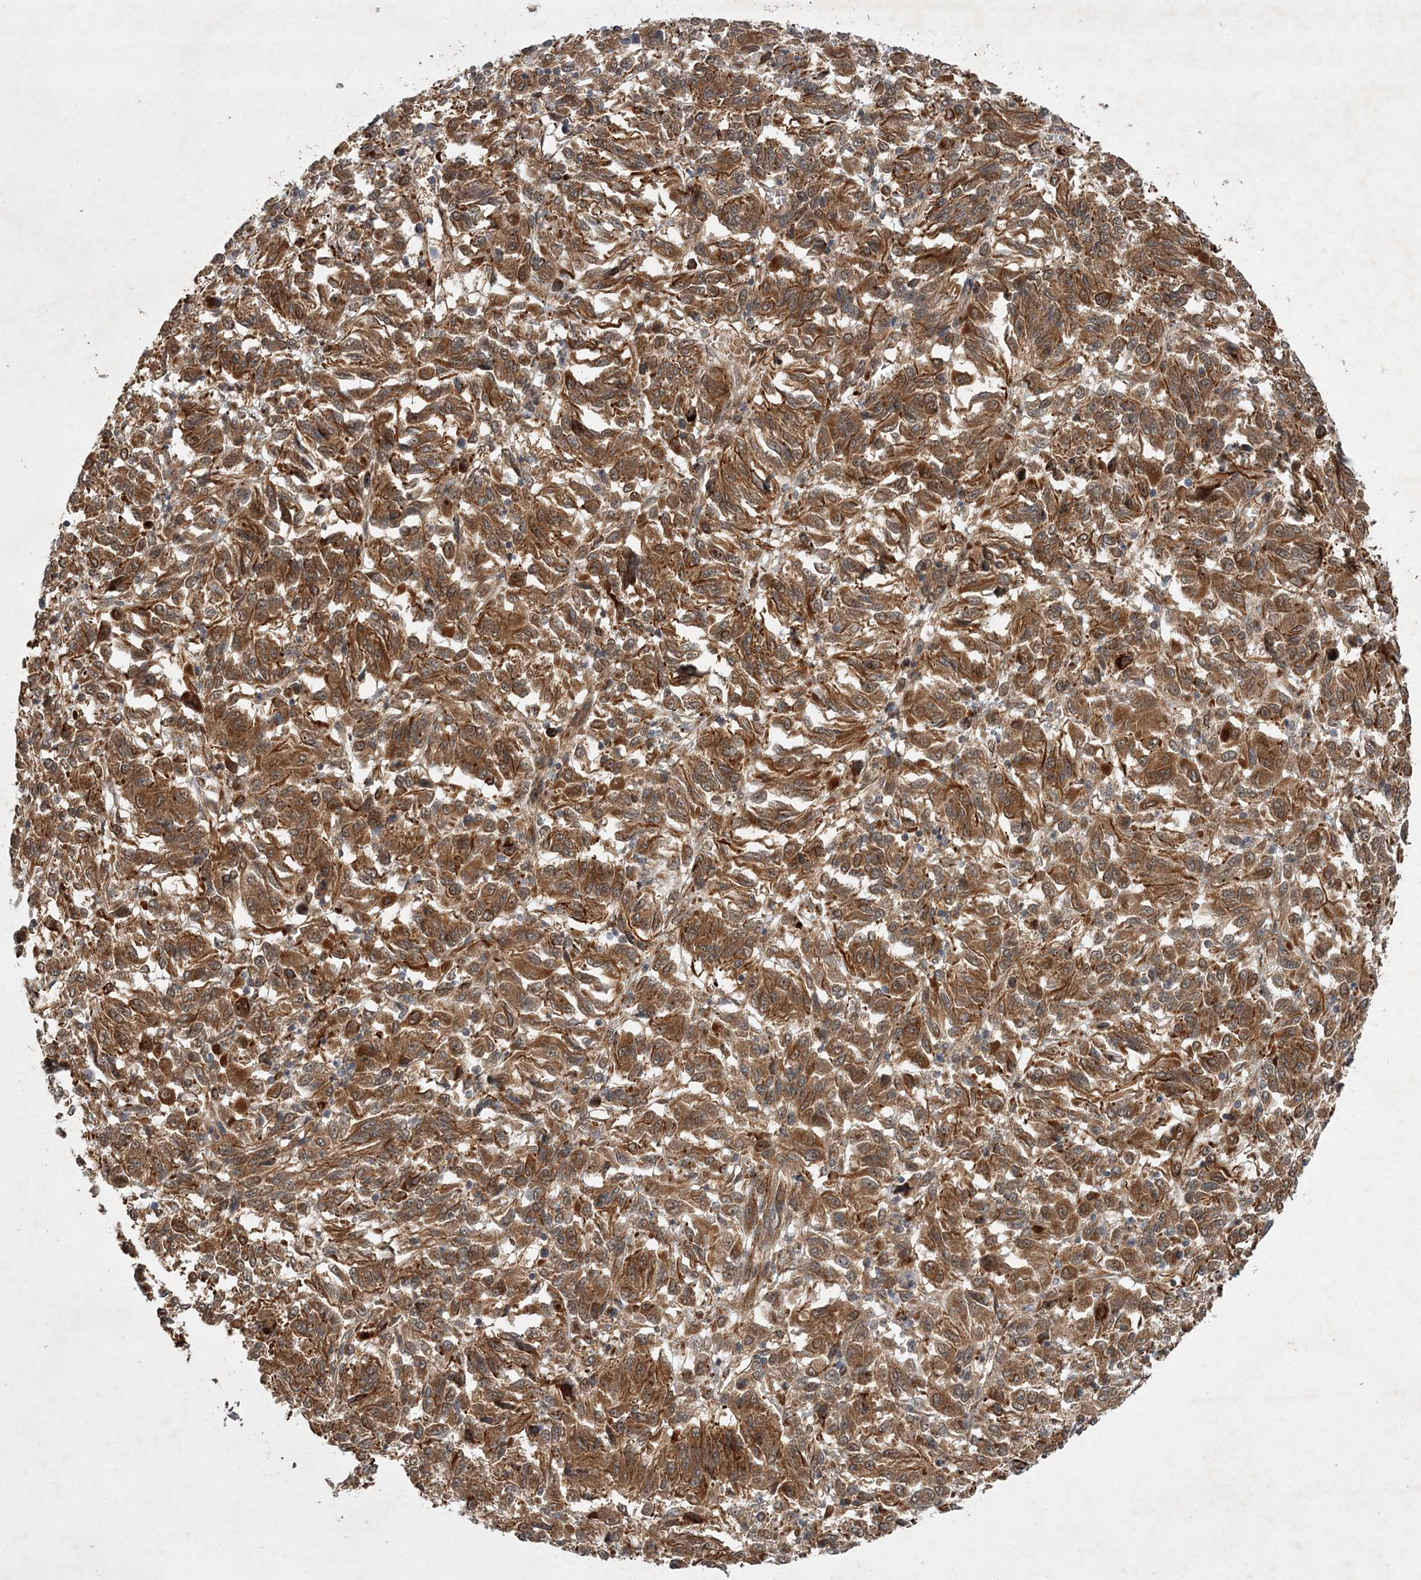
{"staining": {"intensity": "moderate", "quantity": ">75%", "location": "cytoplasmic/membranous"}, "tissue": "melanoma", "cell_type": "Tumor cells", "image_type": "cancer", "snomed": [{"axis": "morphology", "description": "Malignant melanoma, Metastatic site"}, {"axis": "topography", "description": "Lung"}], "caption": "Immunohistochemistry (IHC) image of neoplastic tissue: human melanoma stained using IHC demonstrates medium levels of moderate protein expression localized specifically in the cytoplasmic/membranous of tumor cells, appearing as a cytoplasmic/membranous brown color.", "gene": "UBTD2", "patient": {"sex": "male", "age": 64}}